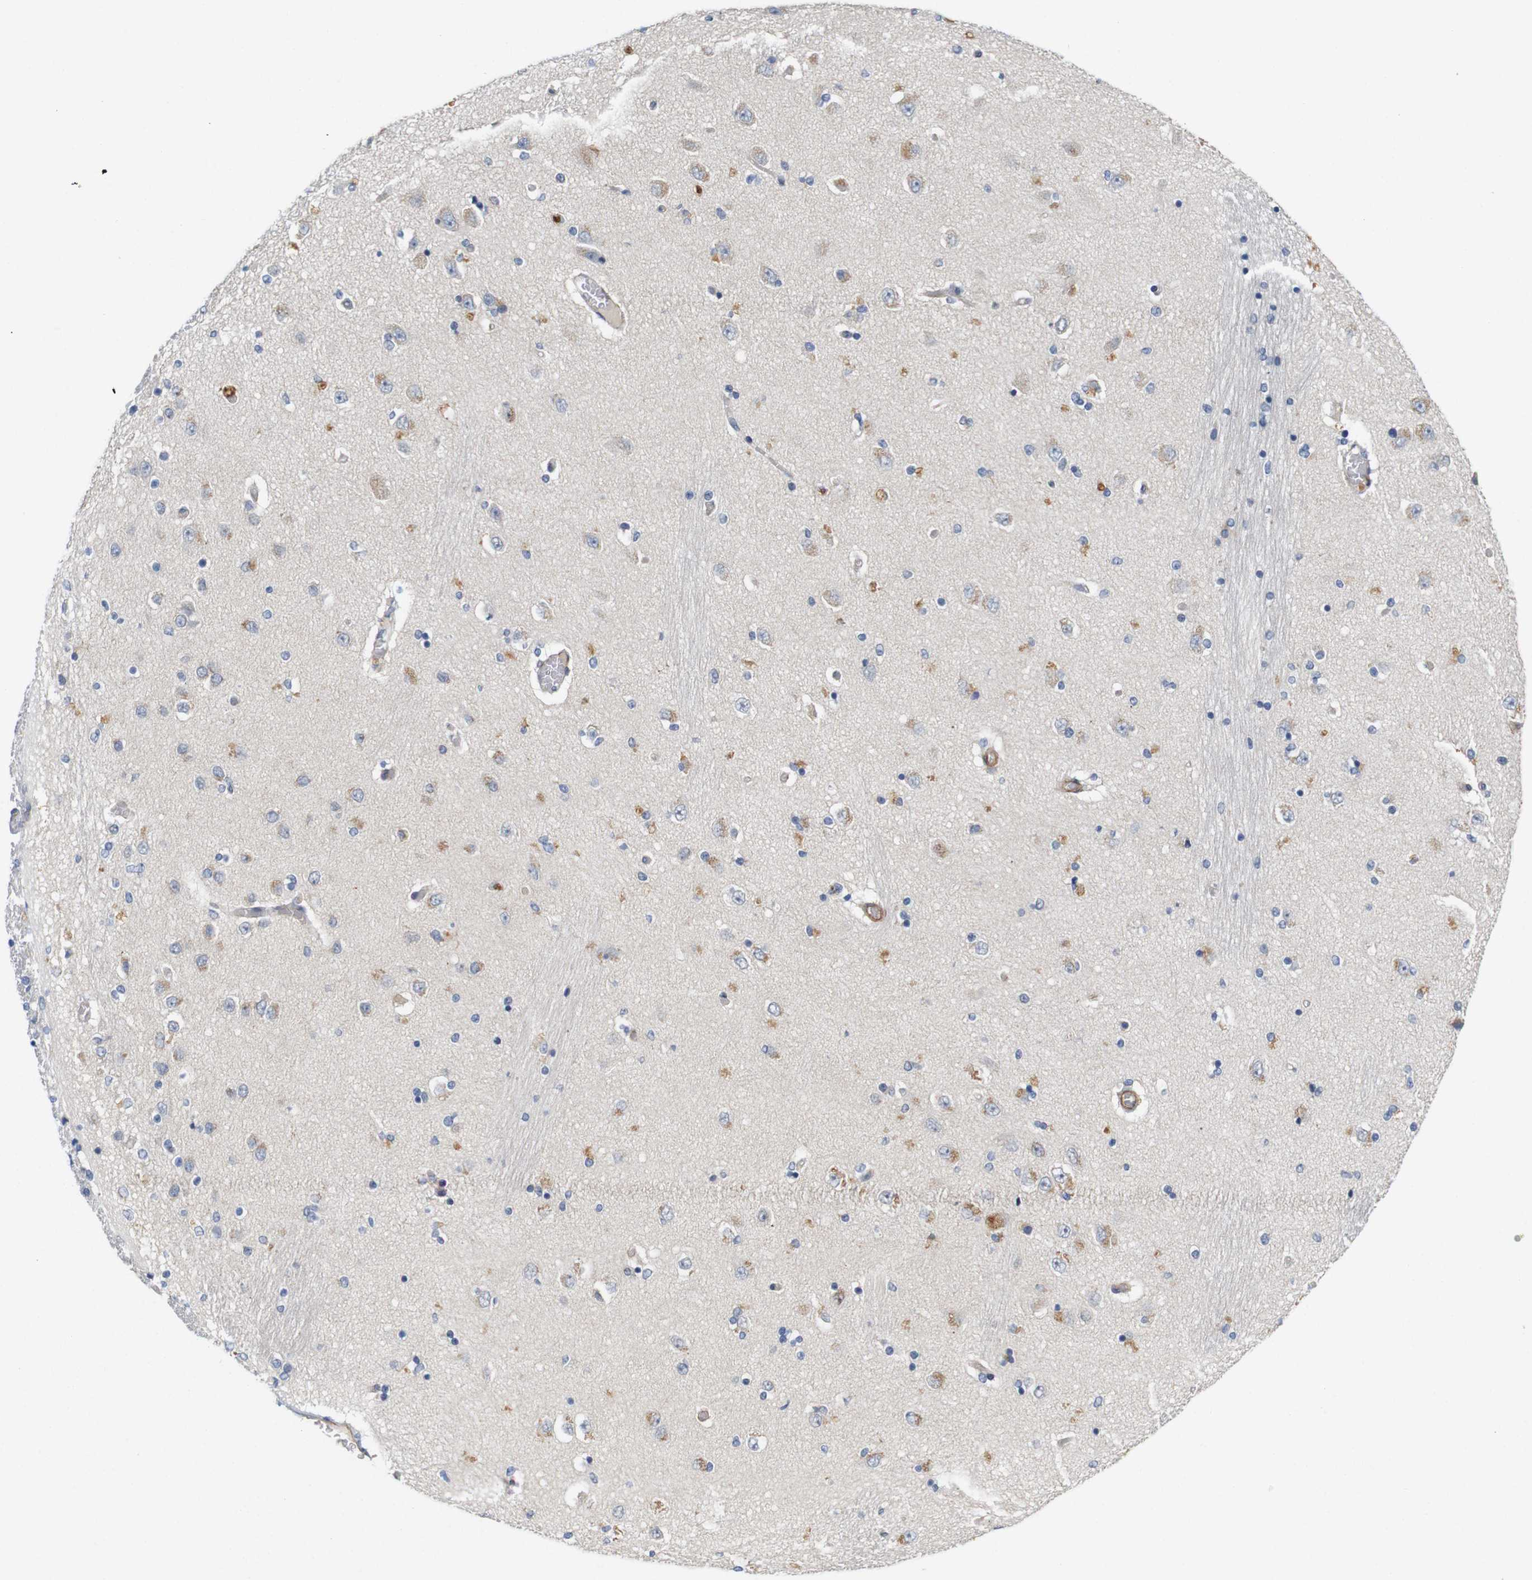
{"staining": {"intensity": "moderate", "quantity": "<25%", "location": "cytoplasmic/membranous"}, "tissue": "hippocampus", "cell_type": "Glial cells", "image_type": "normal", "snomed": [{"axis": "morphology", "description": "Normal tissue, NOS"}, {"axis": "topography", "description": "Hippocampus"}], "caption": "Benign hippocampus displays moderate cytoplasmic/membranous staining in approximately <25% of glial cells The protein is stained brown, and the nuclei are stained in blue (DAB IHC with brightfield microscopy, high magnification)..", "gene": "CYB561", "patient": {"sex": "female", "age": 54}}